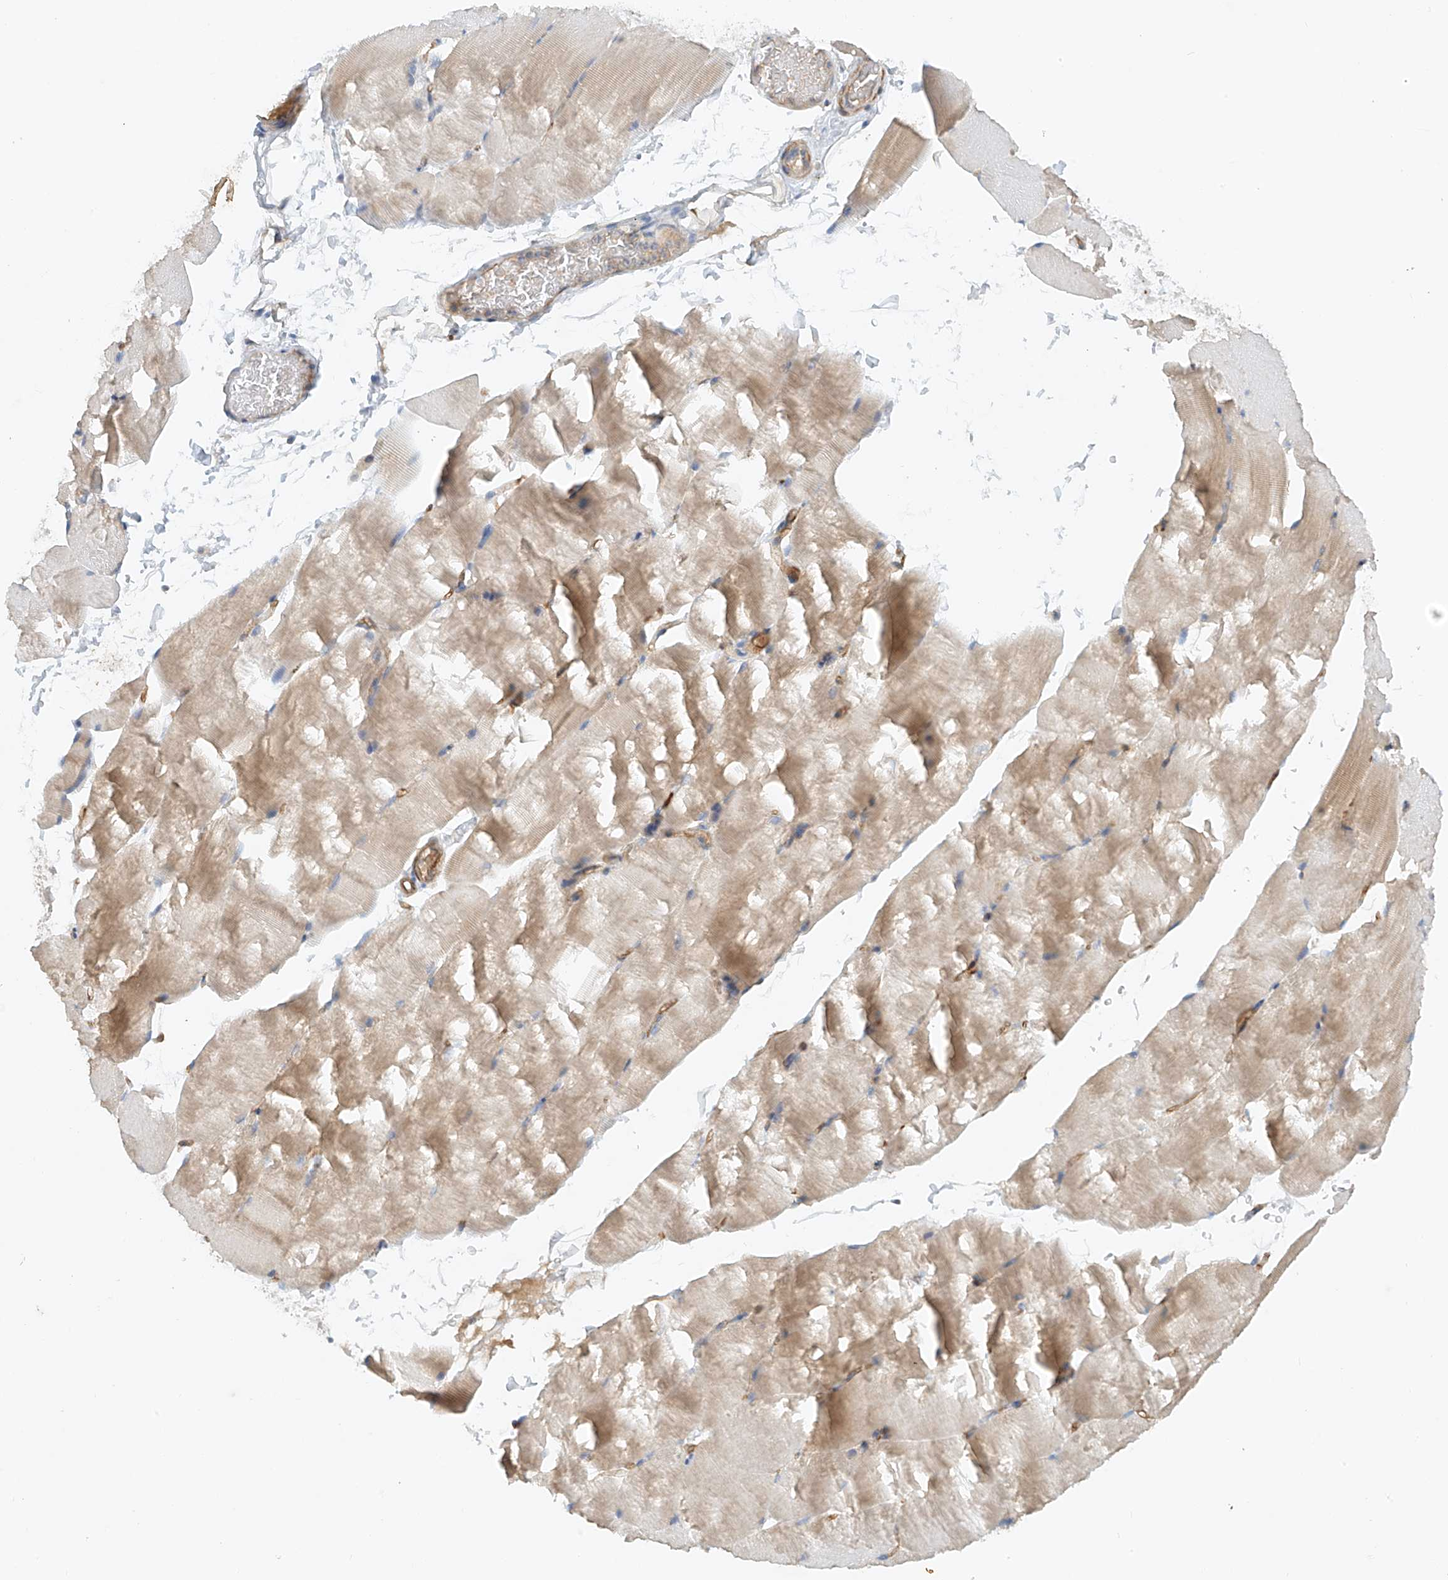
{"staining": {"intensity": "weak", "quantity": "25%-75%", "location": "cytoplasmic/membranous"}, "tissue": "skeletal muscle", "cell_type": "Myocytes", "image_type": "normal", "snomed": [{"axis": "morphology", "description": "Normal tissue, NOS"}, {"axis": "topography", "description": "Skeletal muscle"}, {"axis": "topography", "description": "Parathyroid gland"}], "caption": "The micrograph demonstrates immunohistochemical staining of benign skeletal muscle. There is weak cytoplasmic/membranous positivity is present in approximately 25%-75% of myocytes. (brown staining indicates protein expression, while blue staining denotes nuclei).", "gene": "ENSG00000266202", "patient": {"sex": "female", "age": 37}}